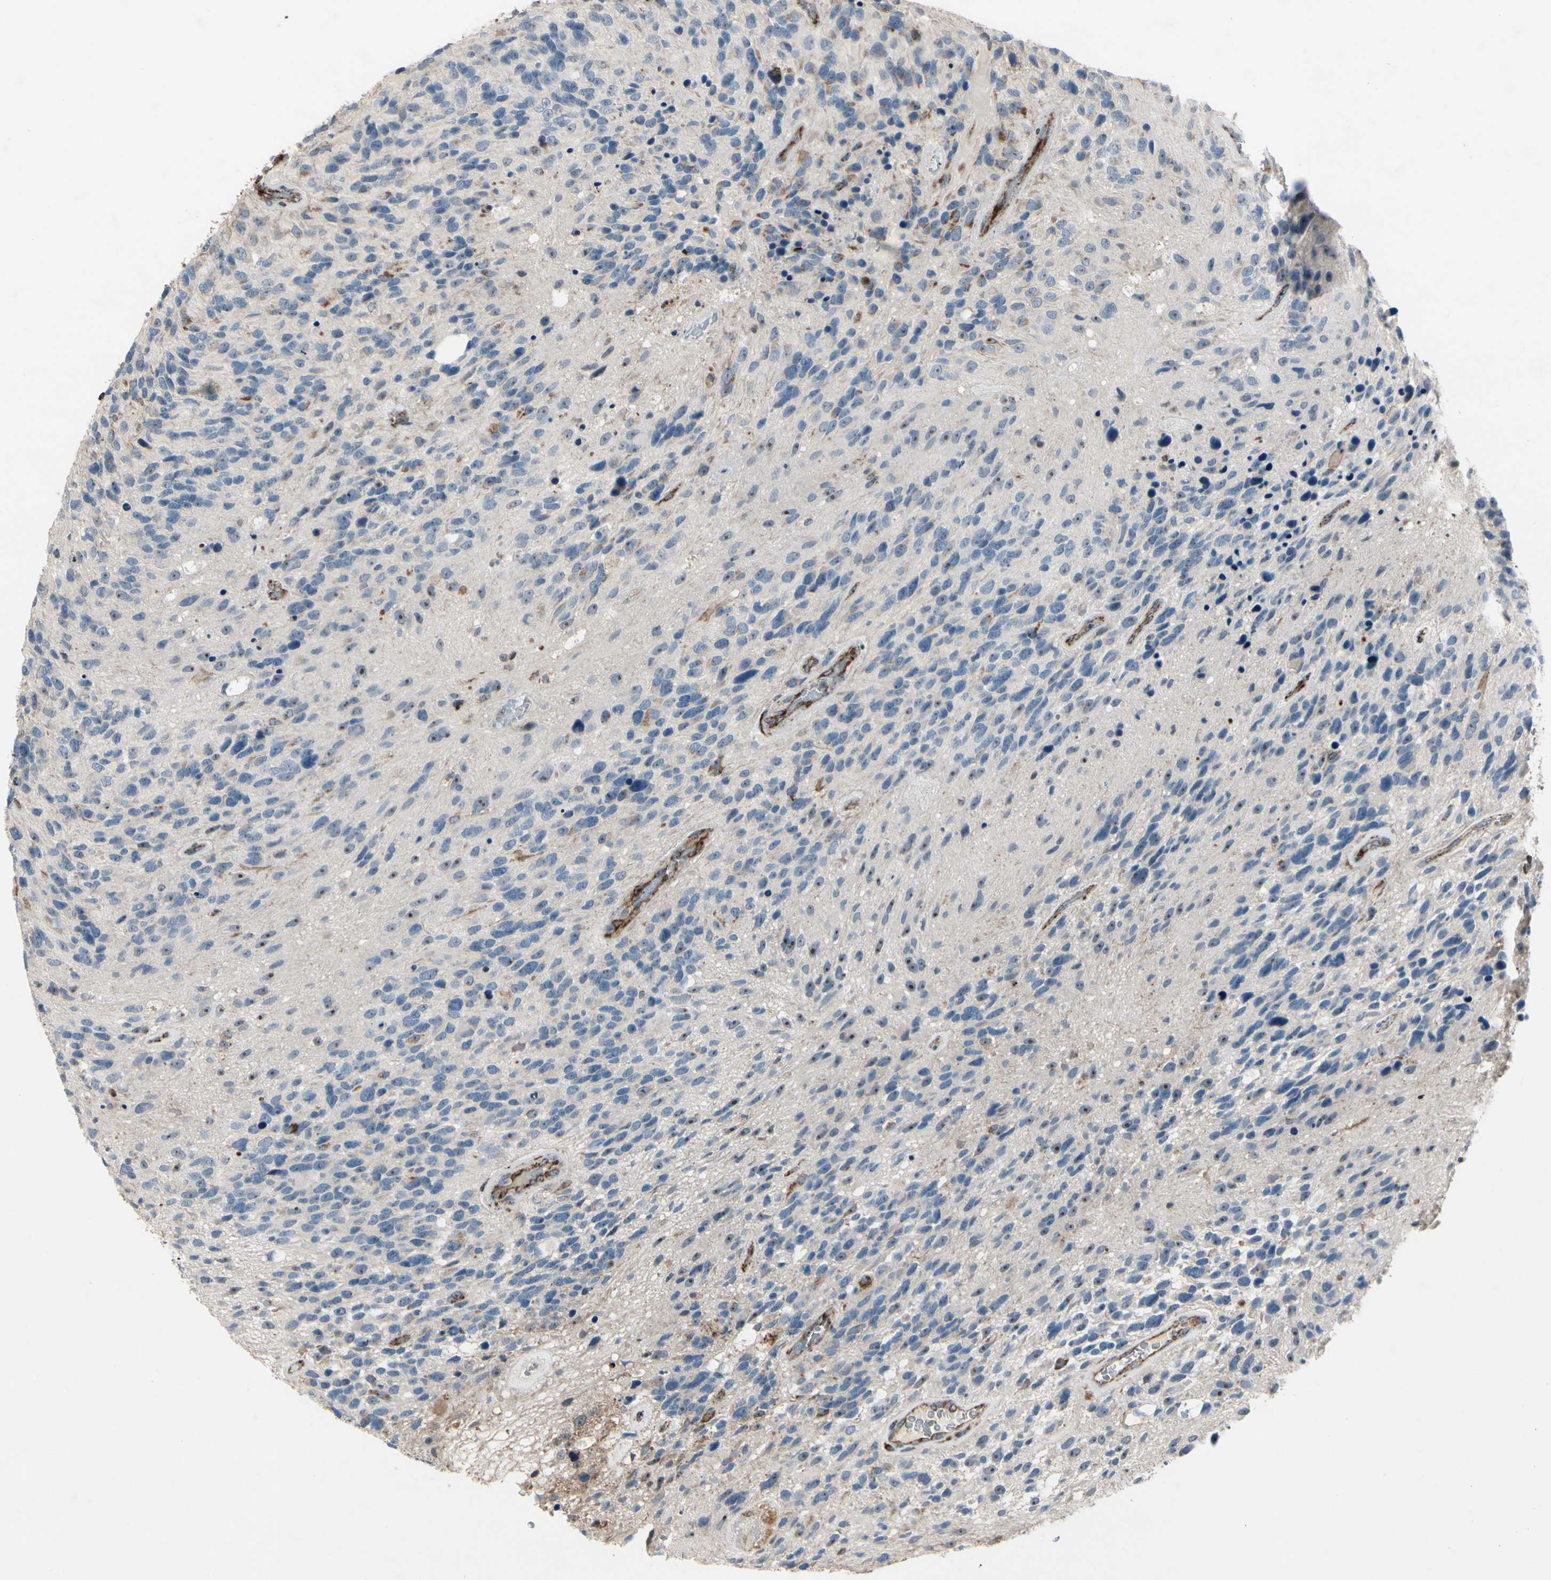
{"staining": {"intensity": "weak", "quantity": ">75%", "location": "cytoplasmic/membranous"}, "tissue": "glioma", "cell_type": "Tumor cells", "image_type": "cancer", "snomed": [{"axis": "morphology", "description": "Glioma, malignant, High grade"}, {"axis": "topography", "description": "Brain"}], "caption": "Malignant glioma (high-grade) tissue shows weak cytoplasmic/membranous staining in approximately >75% of tumor cells, visualized by immunohistochemistry. Nuclei are stained in blue.", "gene": "CPT1A", "patient": {"sex": "female", "age": 58}}